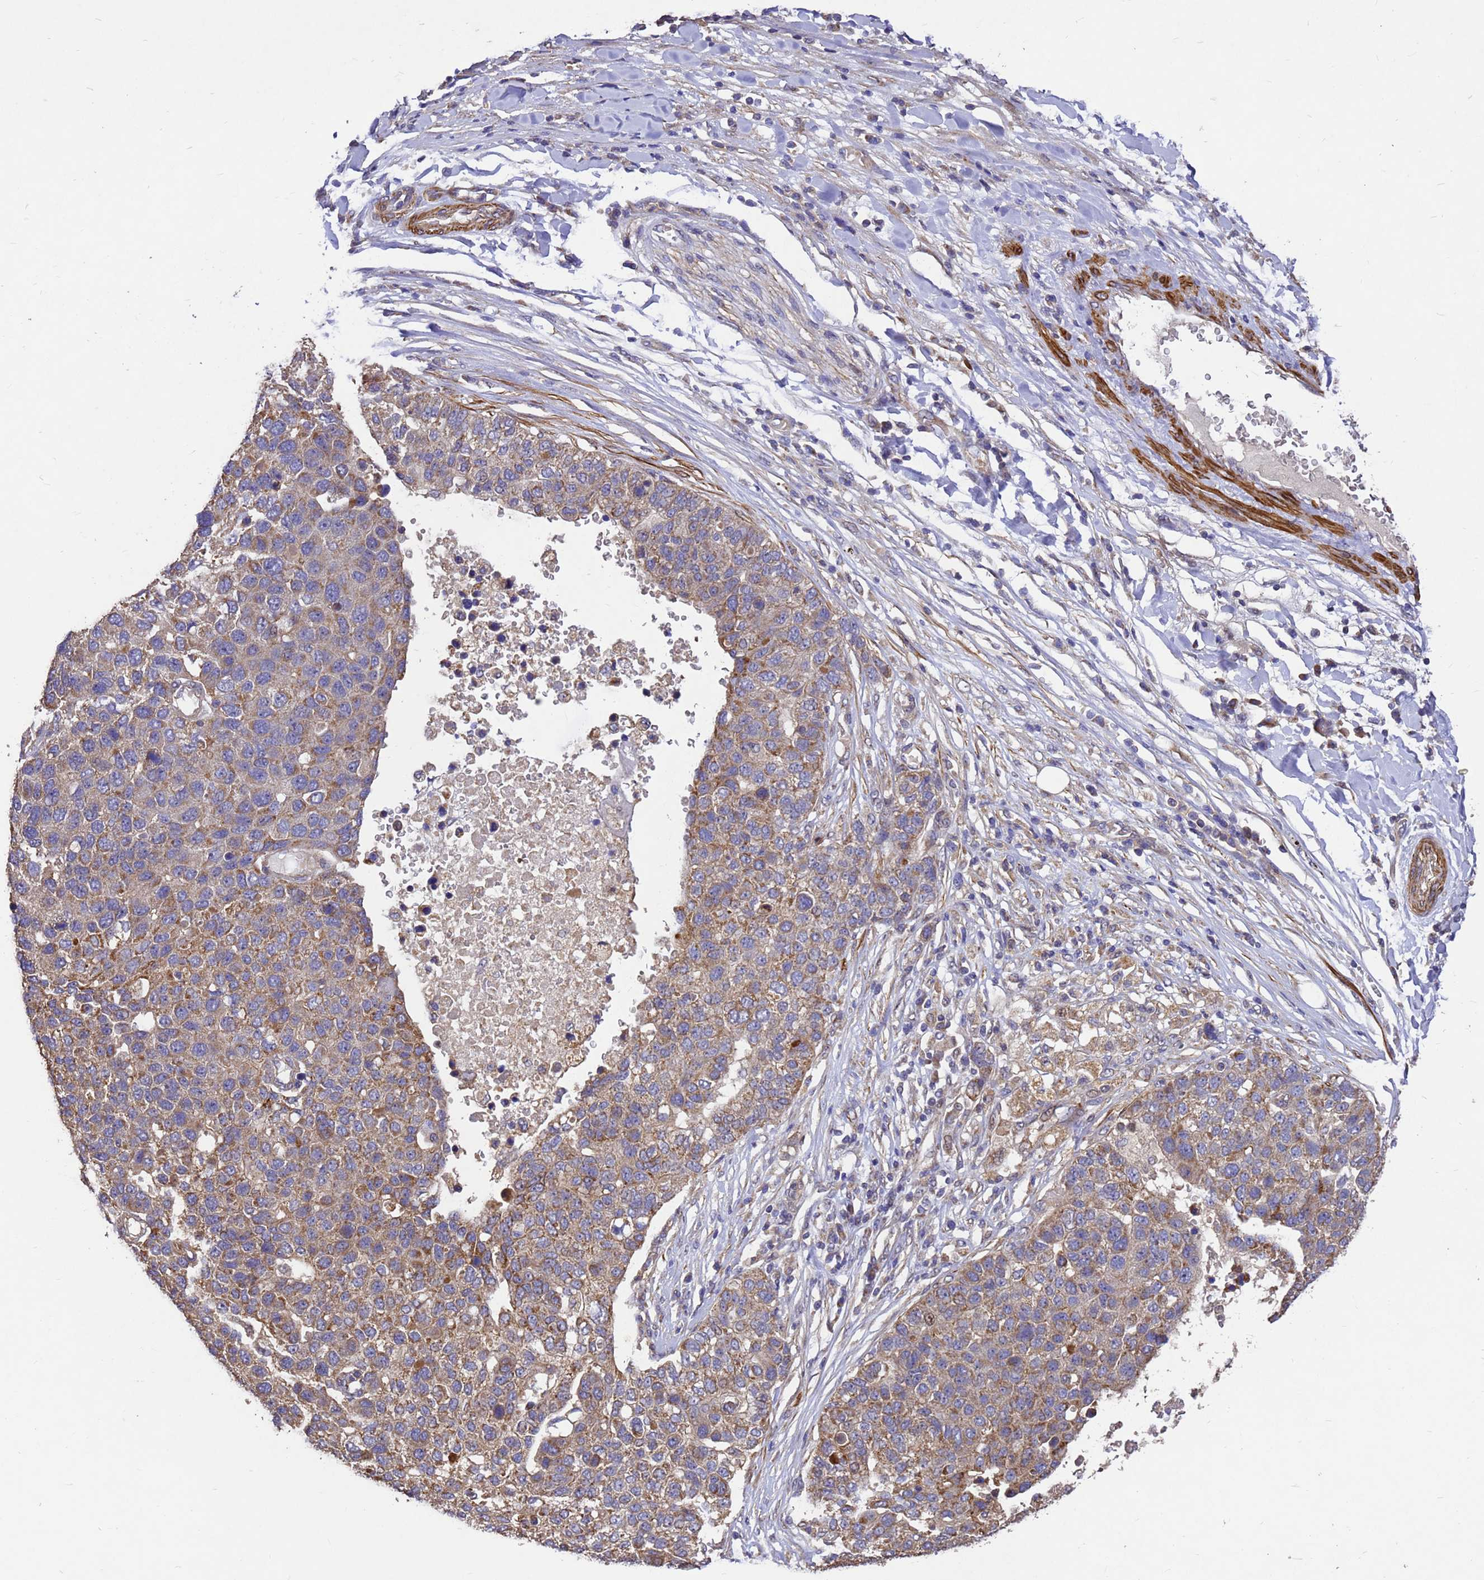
{"staining": {"intensity": "moderate", "quantity": ">75%", "location": "cytoplasmic/membranous"}, "tissue": "pancreatic cancer", "cell_type": "Tumor cells", "image_type": "cancer", "snomed": [{"axis": "morphology", "description": "Adenocarcinoma, NOS"}, {"axis": "topography", "description": "Pancreas"}], "caption": "A brown stain labels moderate cytoplasmic/membranous staining of a protein in pancreatic adenocarcinoma tumor cells.", "gene": "RSPRY1", "patient": {"sex": "female", "age": 61}}